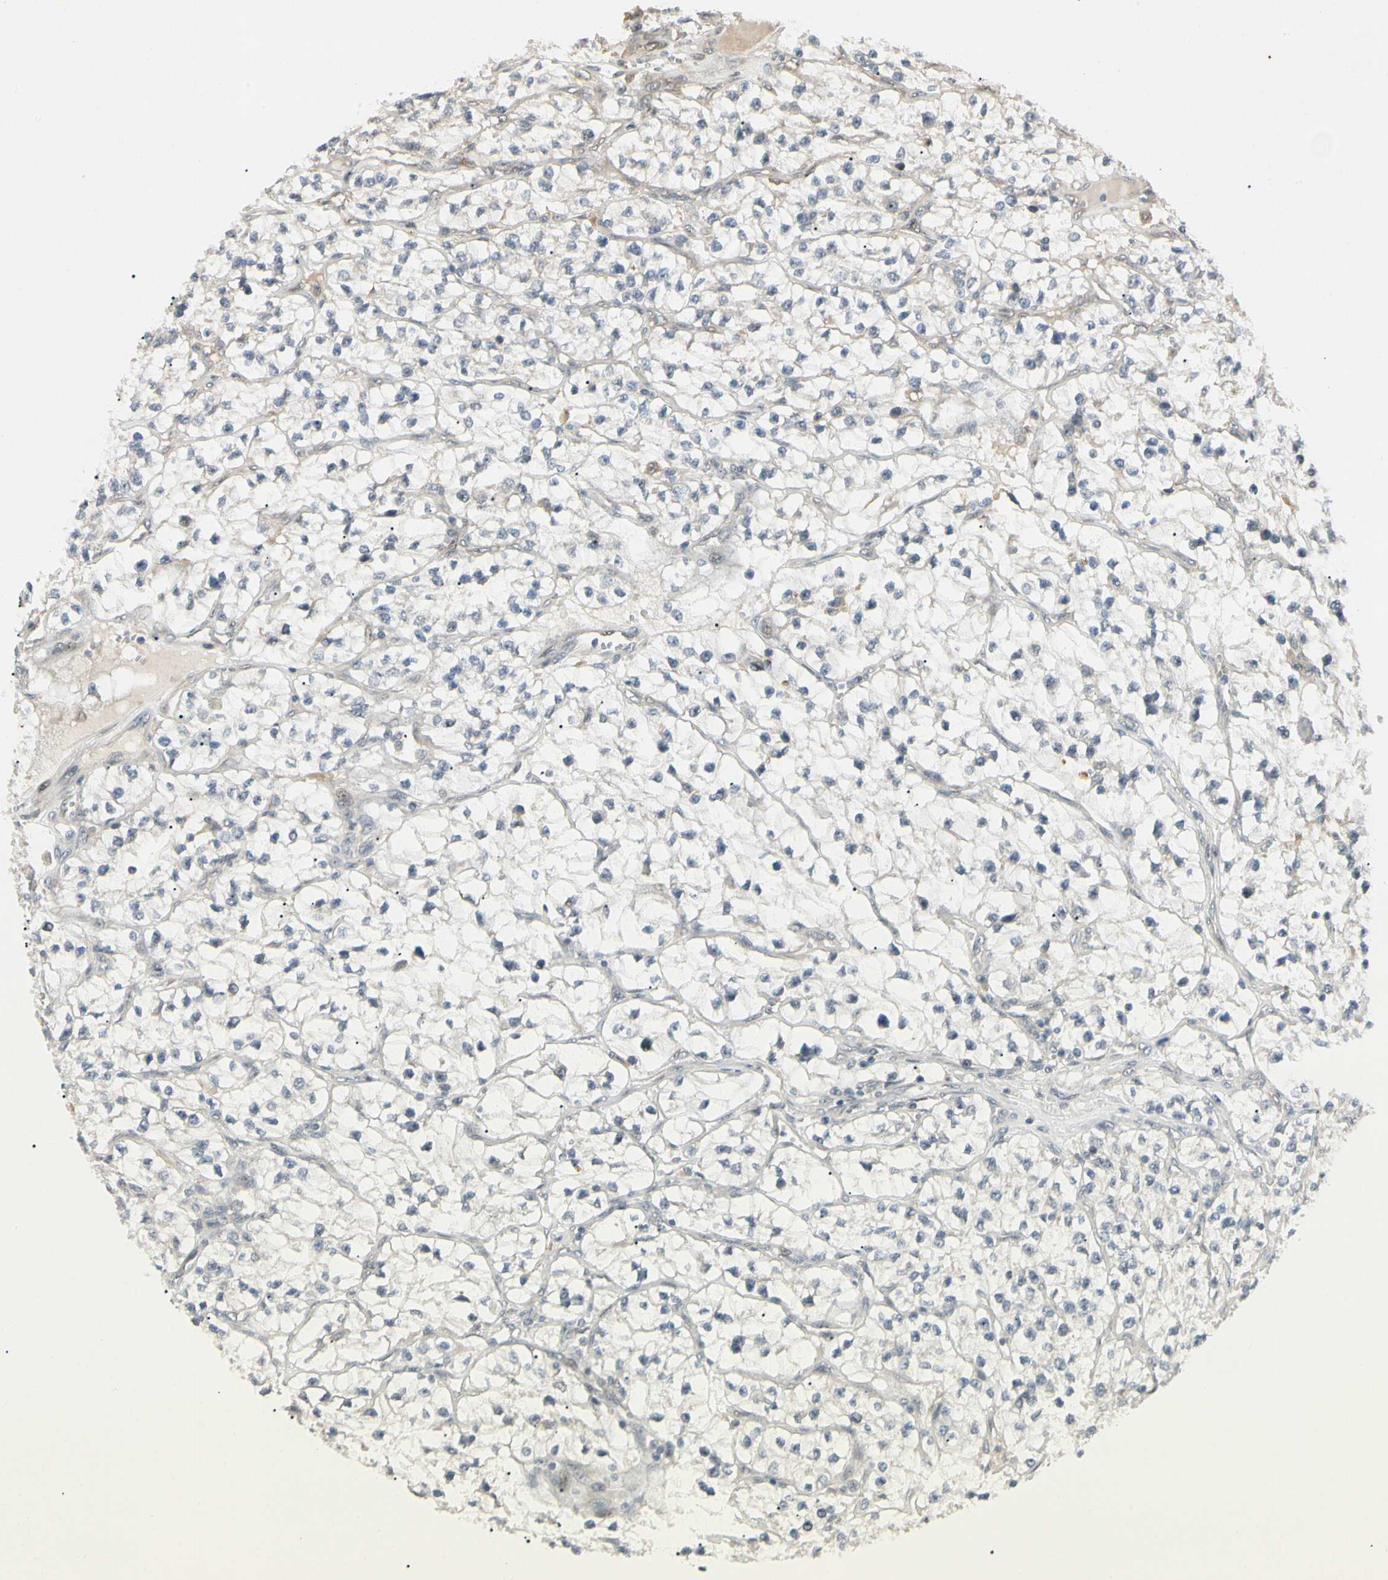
{"staining": {"intensity": "negative", "quantity": "none", "location": "none"}, "tissue": "renal cancer", "cell_type": "Tumor cells", "image_type": "cancer", "snomed": [{"axis": "morphology", "description": "Adenocarcinoma, NOS"}, {"axis": "topography", "description": "Kidney"}], "caption": "The immunohistochemistry (IHC) photomicrograph has no significant positivity in tumor cells of renal adenocarcinoma tissue. (Brightfield microscopy of DAB IHC at high magnification).", "gene": "FNDC3B", "patient": {"sex": "female", "age": 57}}